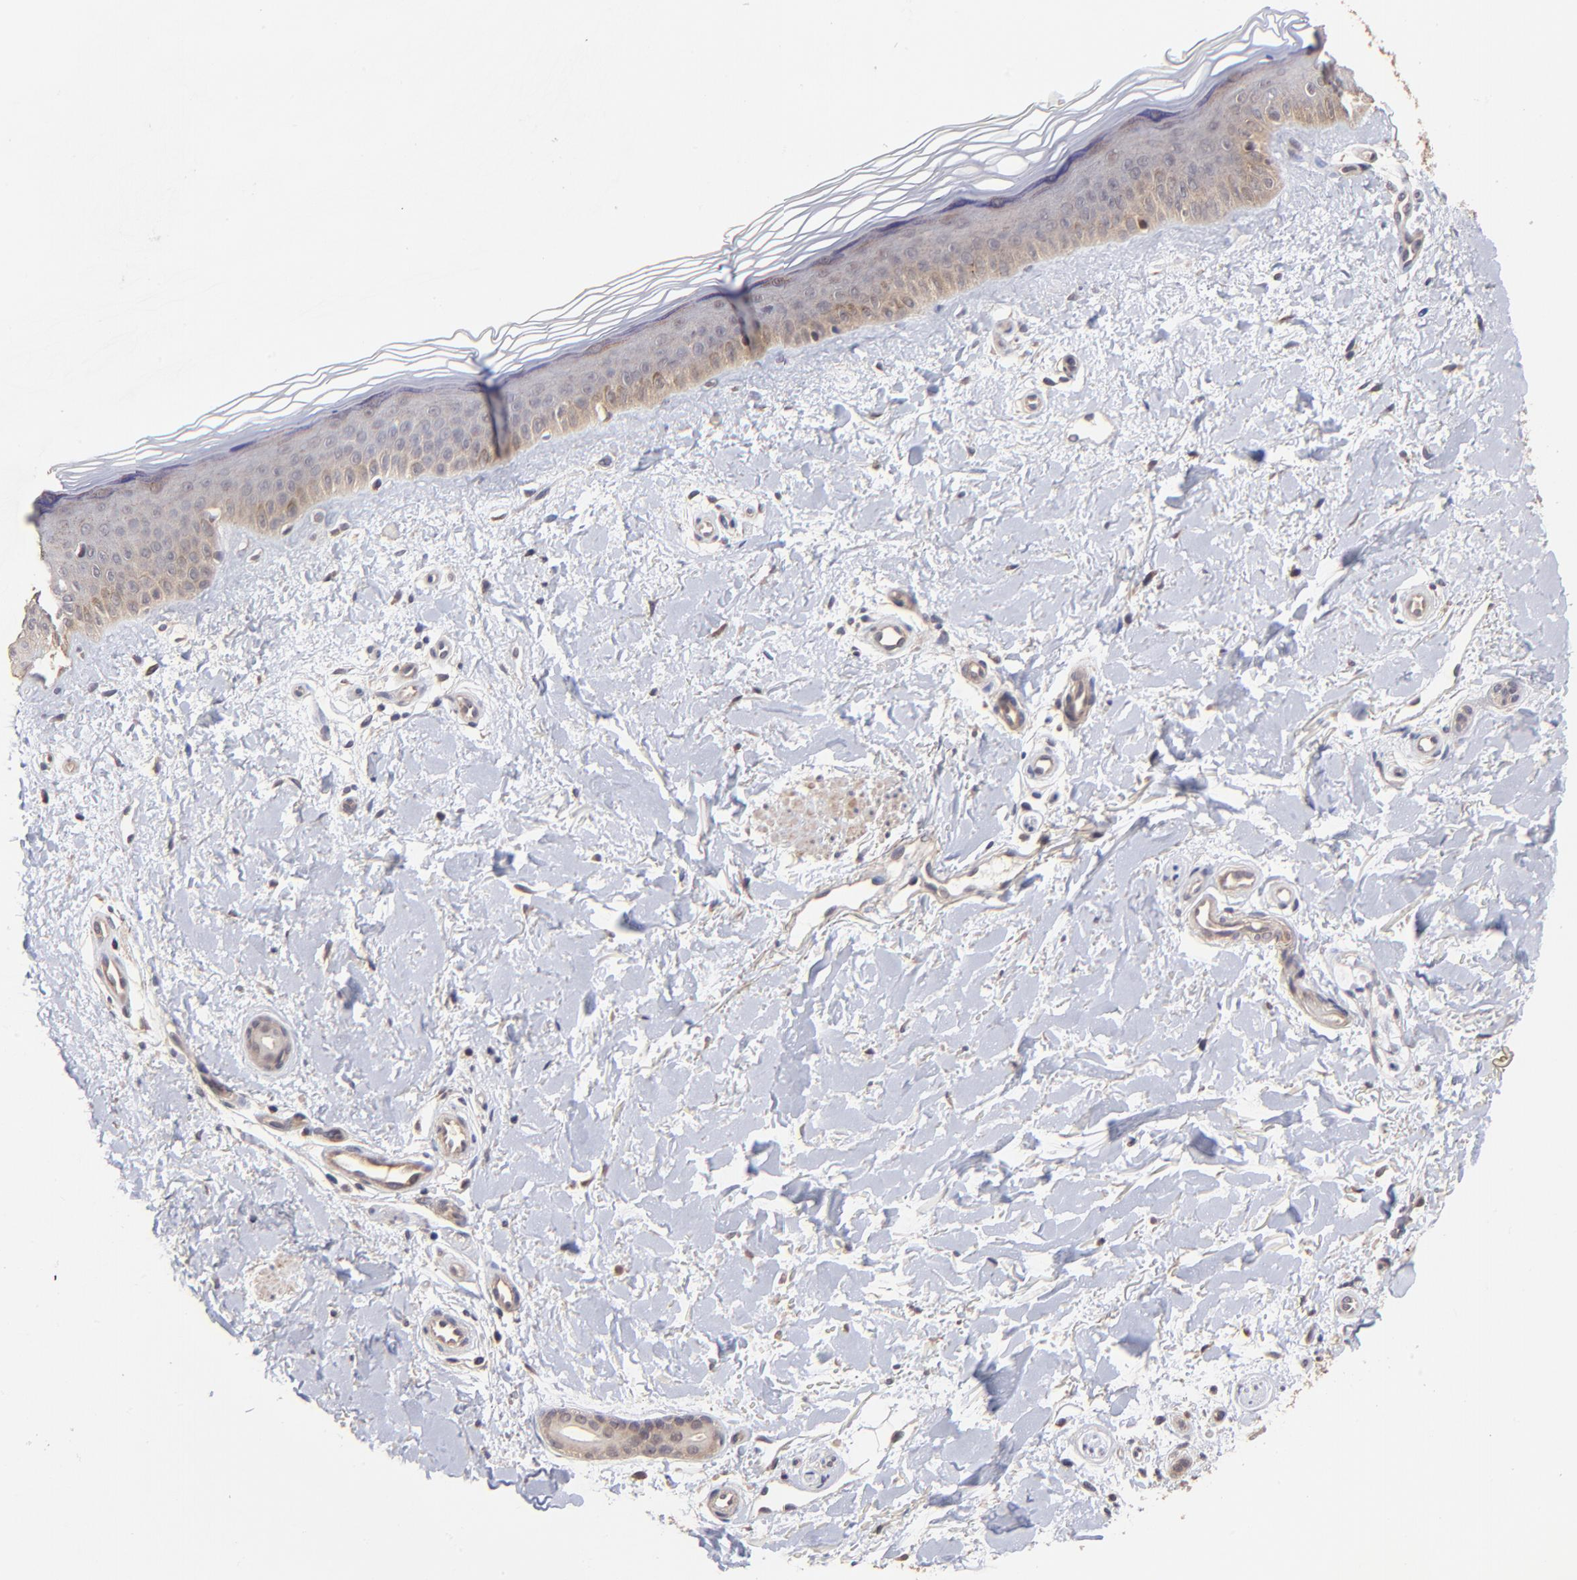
{"staining": {"intensity": "negative", "quantity": "none", "location": "none"}, "tissue": "skin", "cell_type": "Fibroblasts", "image_type": "normal", "snomed": [{"axis": "morphology", "description": "Normal tissue, NOS"}, {"axis": "topography", "description": "Skin"}], "caption": "A photomicrograph of human skin is negative for staining in fibroblasts. (Stains: DAB (3,3'-diaminobenzidine) IHC with hematoxylin counter stain, Microscopy: brightfield microscopy at high magnification).", "gene": "BAIAP2L2", "patient": {"sex": "female", "age": 19}}